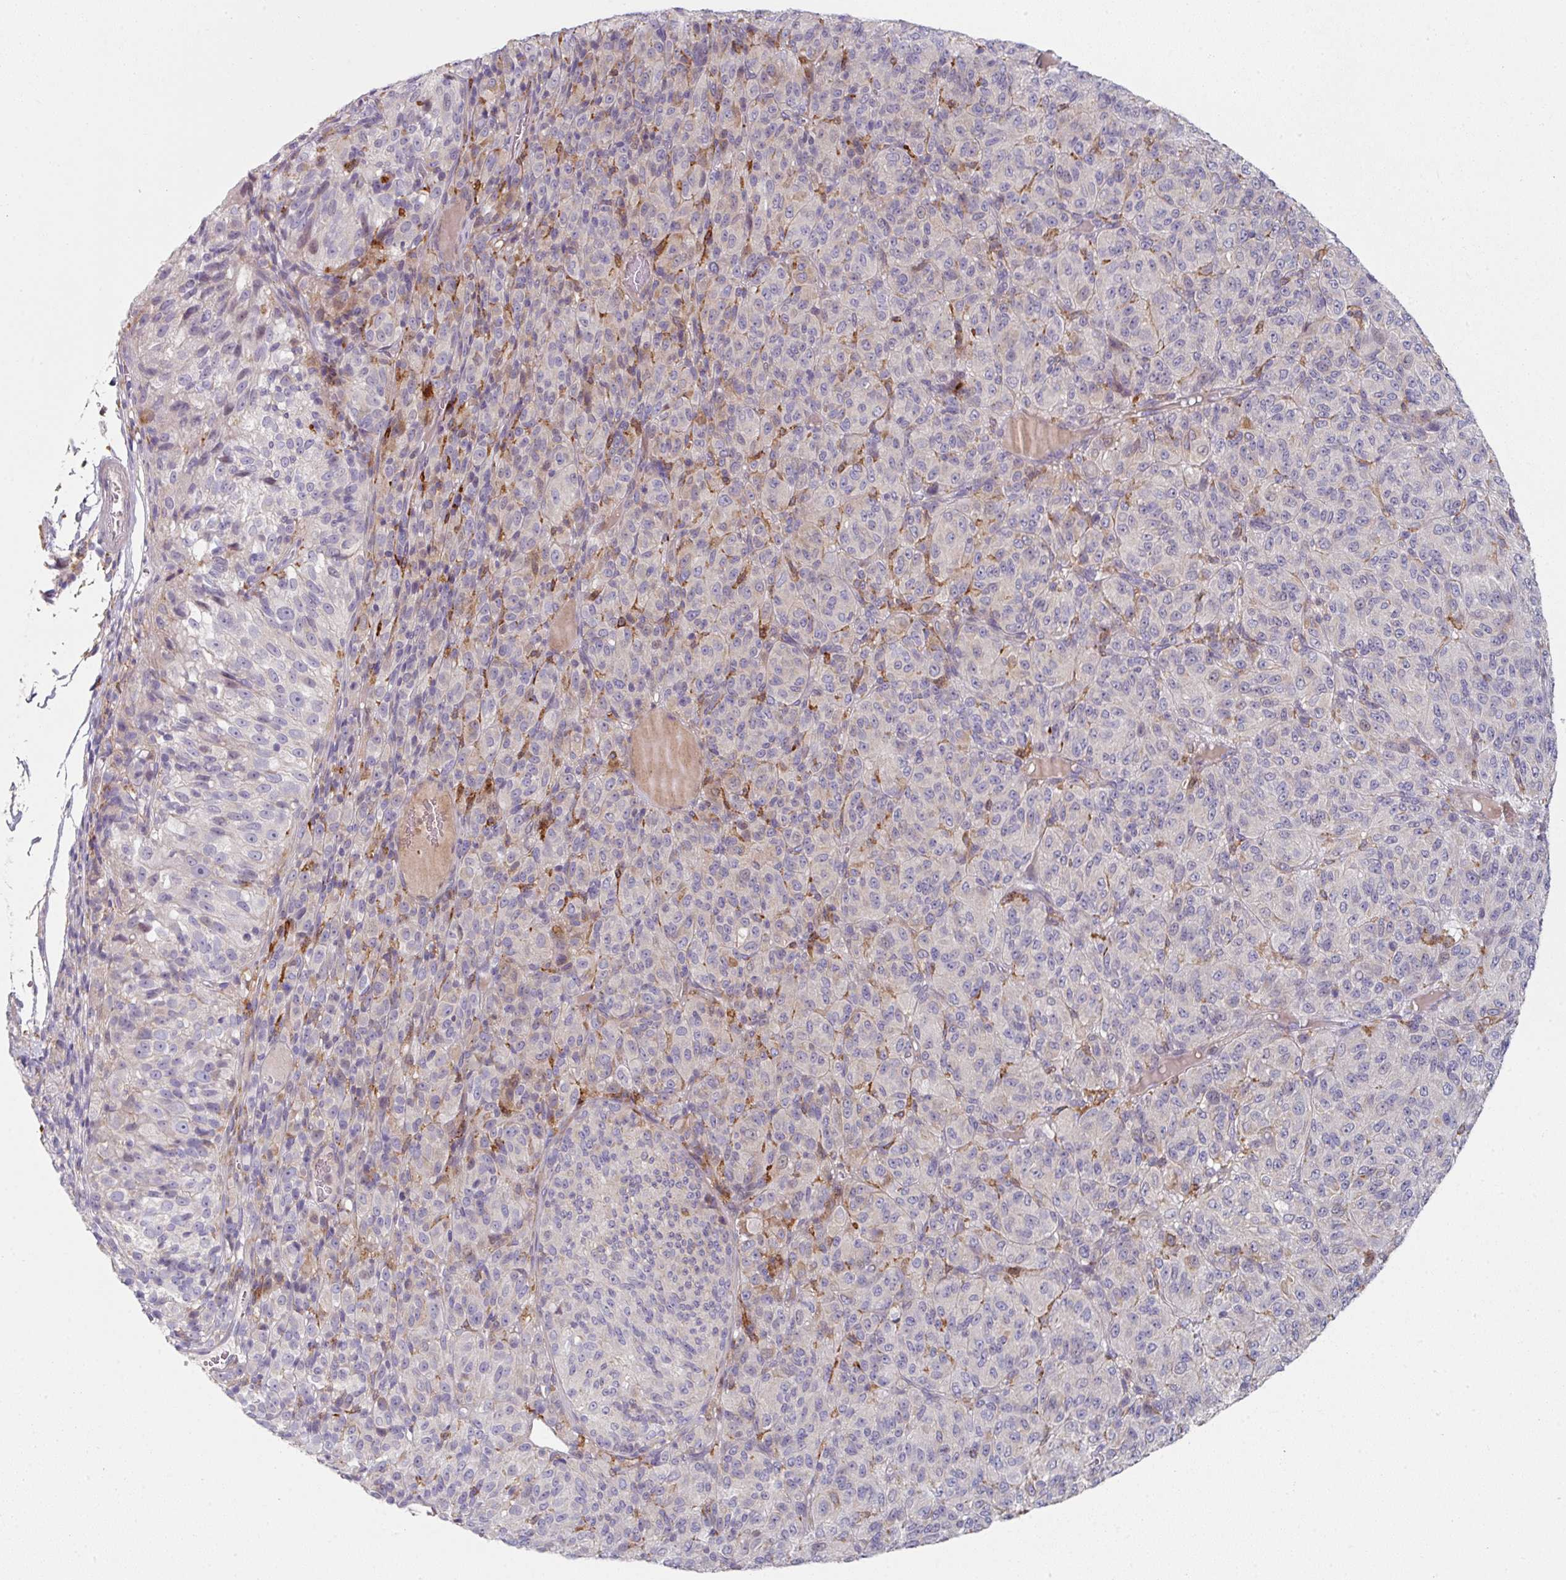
{"staining": {"intensity": "negative", "quantity": "none", "location": "none"}, "tissue": "melanoma", "cell_type": "Tumor cells", "image_type": "cancer", "snomed": [{"axis": "morphology", "description": "Malignant melanoma, Metastatic site"}, {"axis": "topography", "description": "Brain"}], "caption": "Immunohistochemistry (IHC) of melanoma reveals no expression in tumor cells. Nuclei are stained in blue.", "gene": "WSB2", "patient": {"sex": "female", "age": 56}}